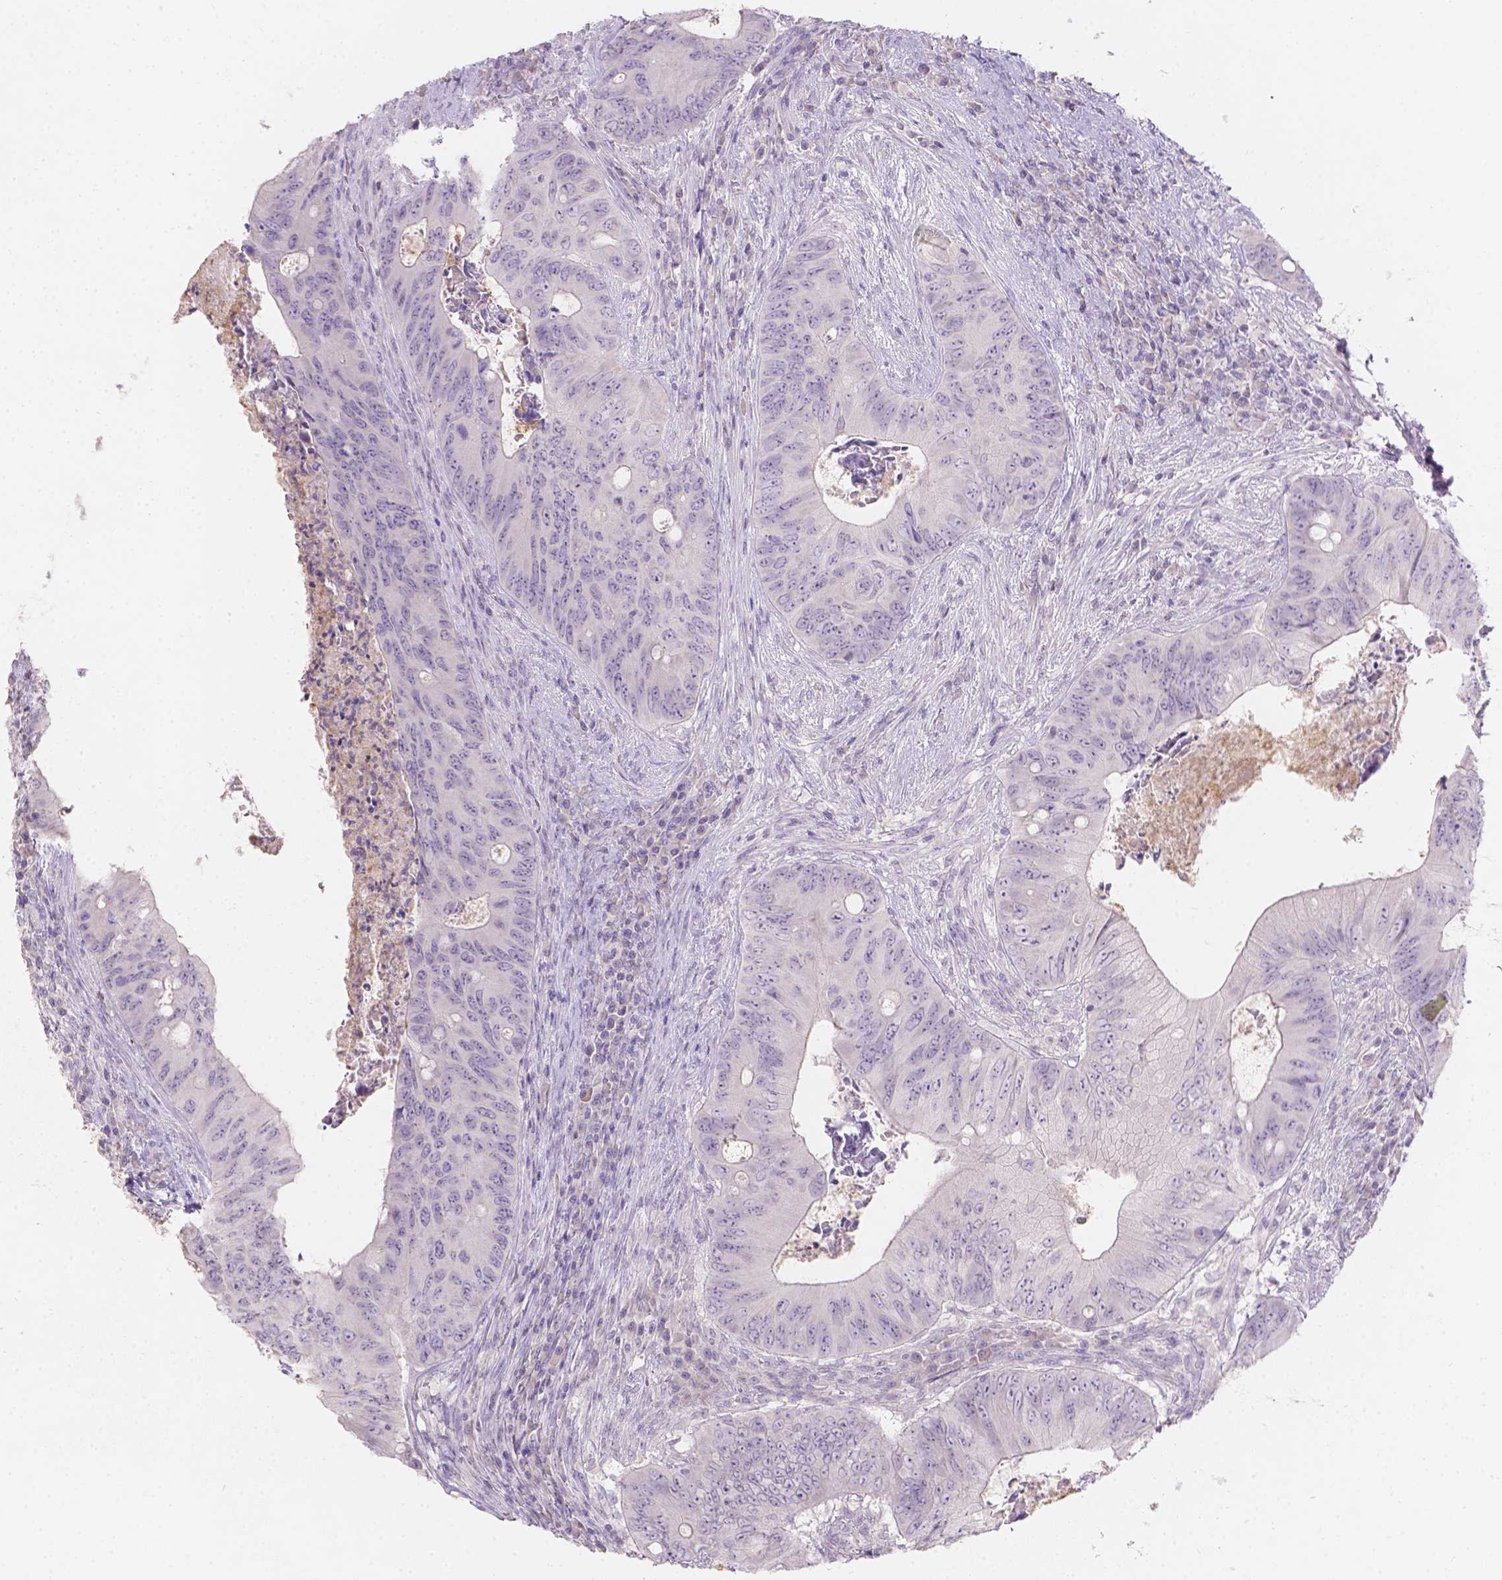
{"staining": {"intensity": "negative", "quantity": "none", "location": "none"}, "tissue": "colorectal cancer", "cell_type": "Tumor cells", "image_type": "cancer", "snomed": [{"axis": "morphology", "description": "Adenocarcinoma, NOS"}, {"axis": "topography", "description": "Colon"}], "caption": "The histopathology image exhibits no significant positivity in tumor cells of adenocarcinoma (colorectal). (DAB immunohistochemistry, high magnification).", "gene": "DCAF4L1", "patient": {"sex": "female", "age": 74}}